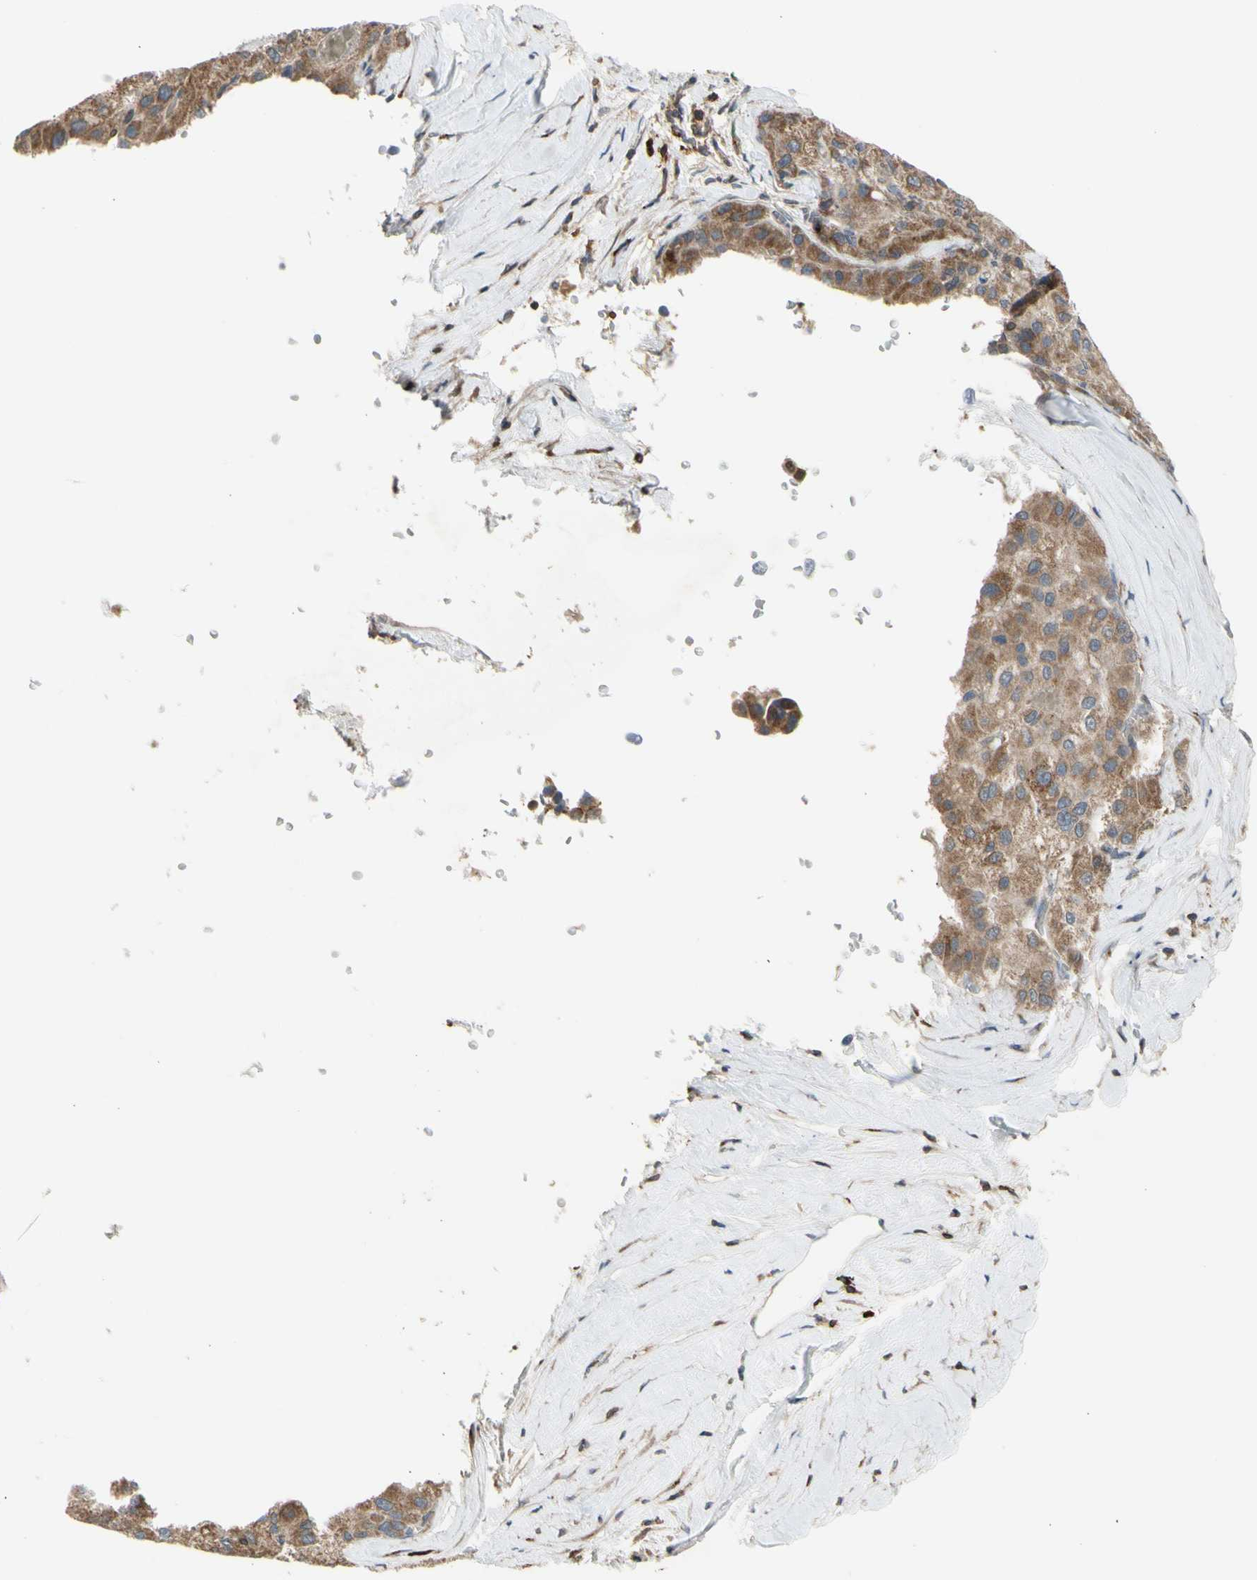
{"staining": {"intensity": "moderate", "quantity": ">75%", "location": "cytoplasmic/membranous"}, "tissue": "liver cancer", "cell_type": "Tumor cells", "image_type": "cancer", "snomed": [{"axis": "morphology", "description": "Carcinoma, Hepatocellular, NOS"}, {"axis": "topography", "description": "Liver"}], "caption": "A brown stain labels moderate cytoplasmic/membranous staining of a protein in liver cancer tumor cells.", "gene": "GALNT5", "patient": {"sex": "male", "age": 80}}